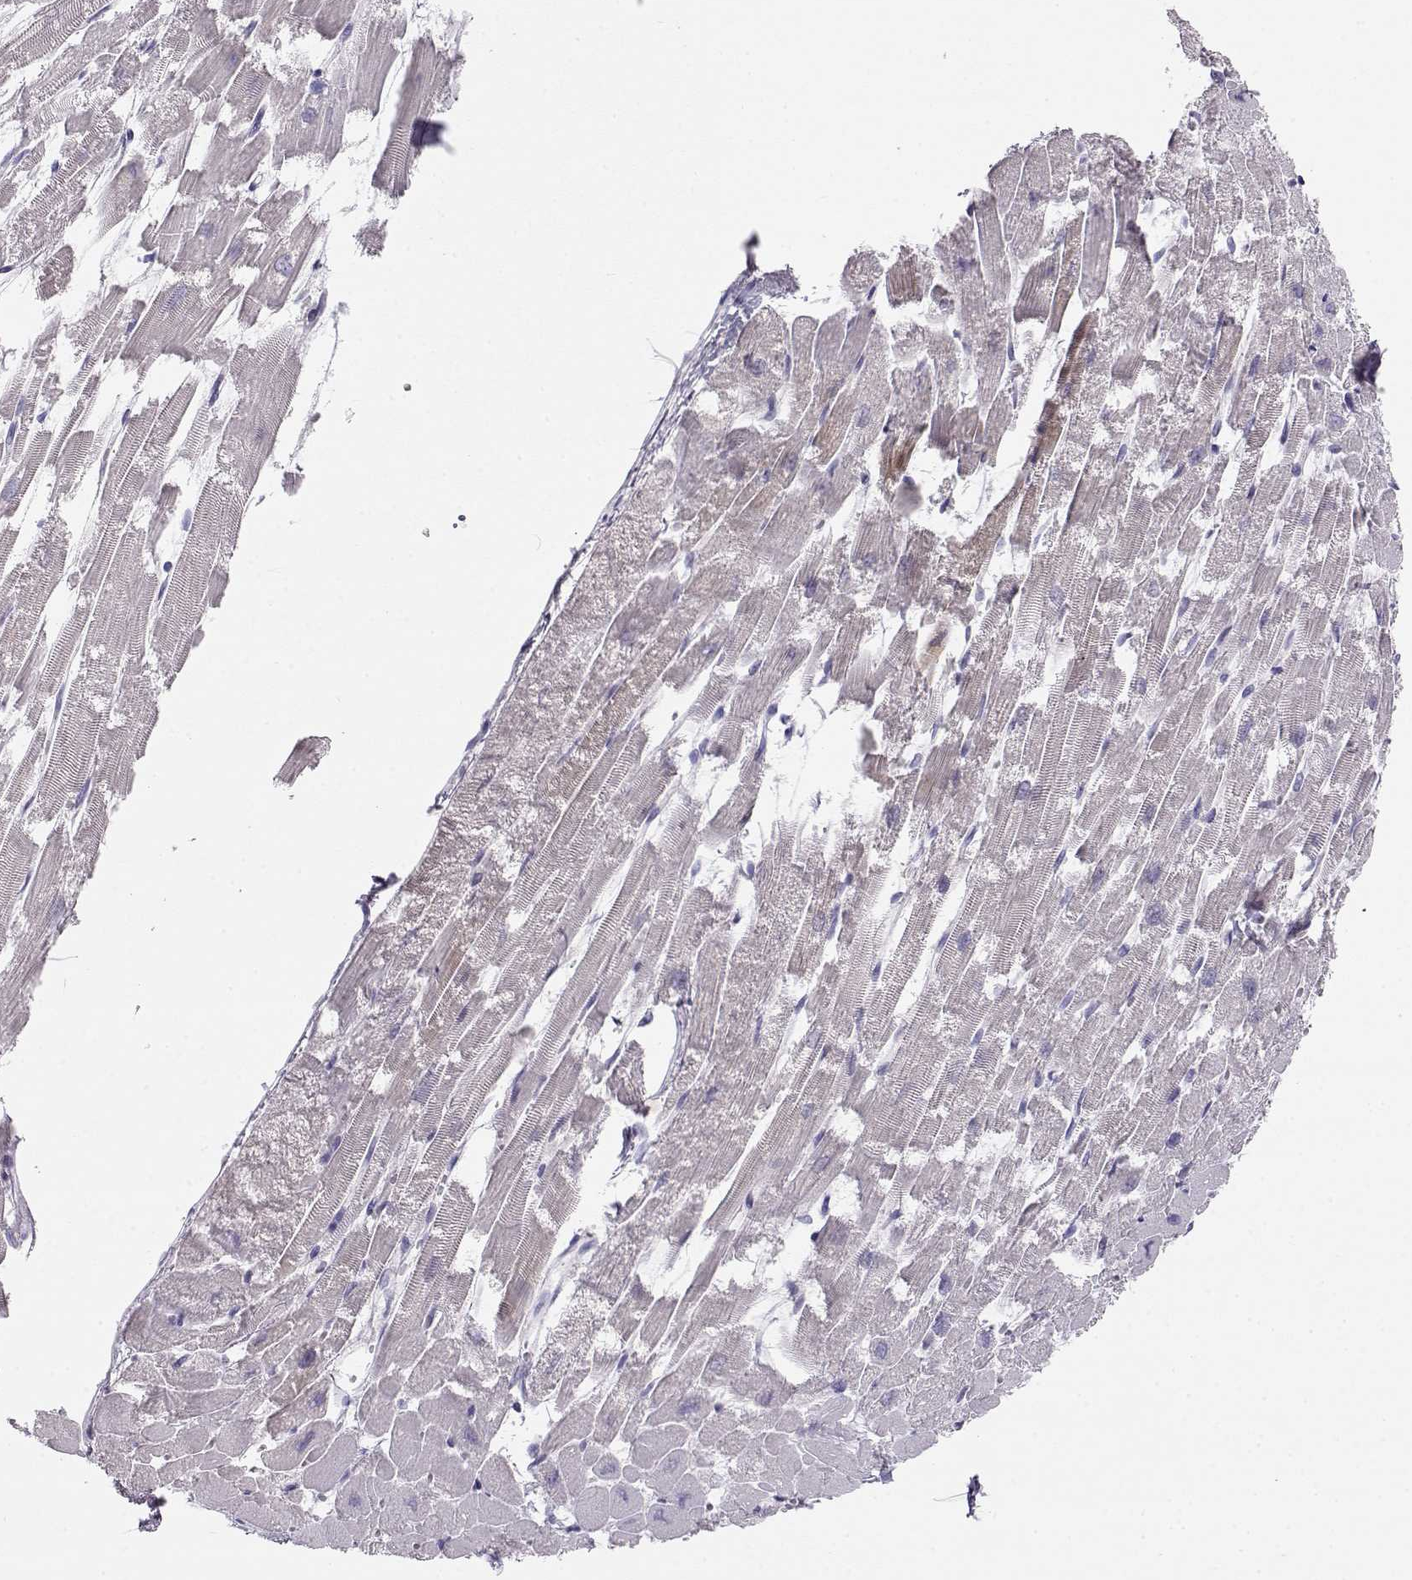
{"staining": {"intensity": "negative", "quantity": "none", "location": "none"}, "tissue": "heart muscle", "cell_type": "Cardiomyocytes", "image_type": "normal", "snomed": [{"axis": "morphology", "description": "Normal tissue, NOS"}, {"axis": "topography", "description": "Heart"}], "caption": "The immunohistochemistry (IHC) micrograph has no significant expression in cardiomyocytes of heart muscle. The staining was performed using DAB (3,3'-diaminobenzidine) to visualize the protein expression in brown, while the nuclei were stained in blue with hematoxylin (Magnification: 20x).", "gene": "OPN5", "patient": {"sex": "female", "age": 52}}